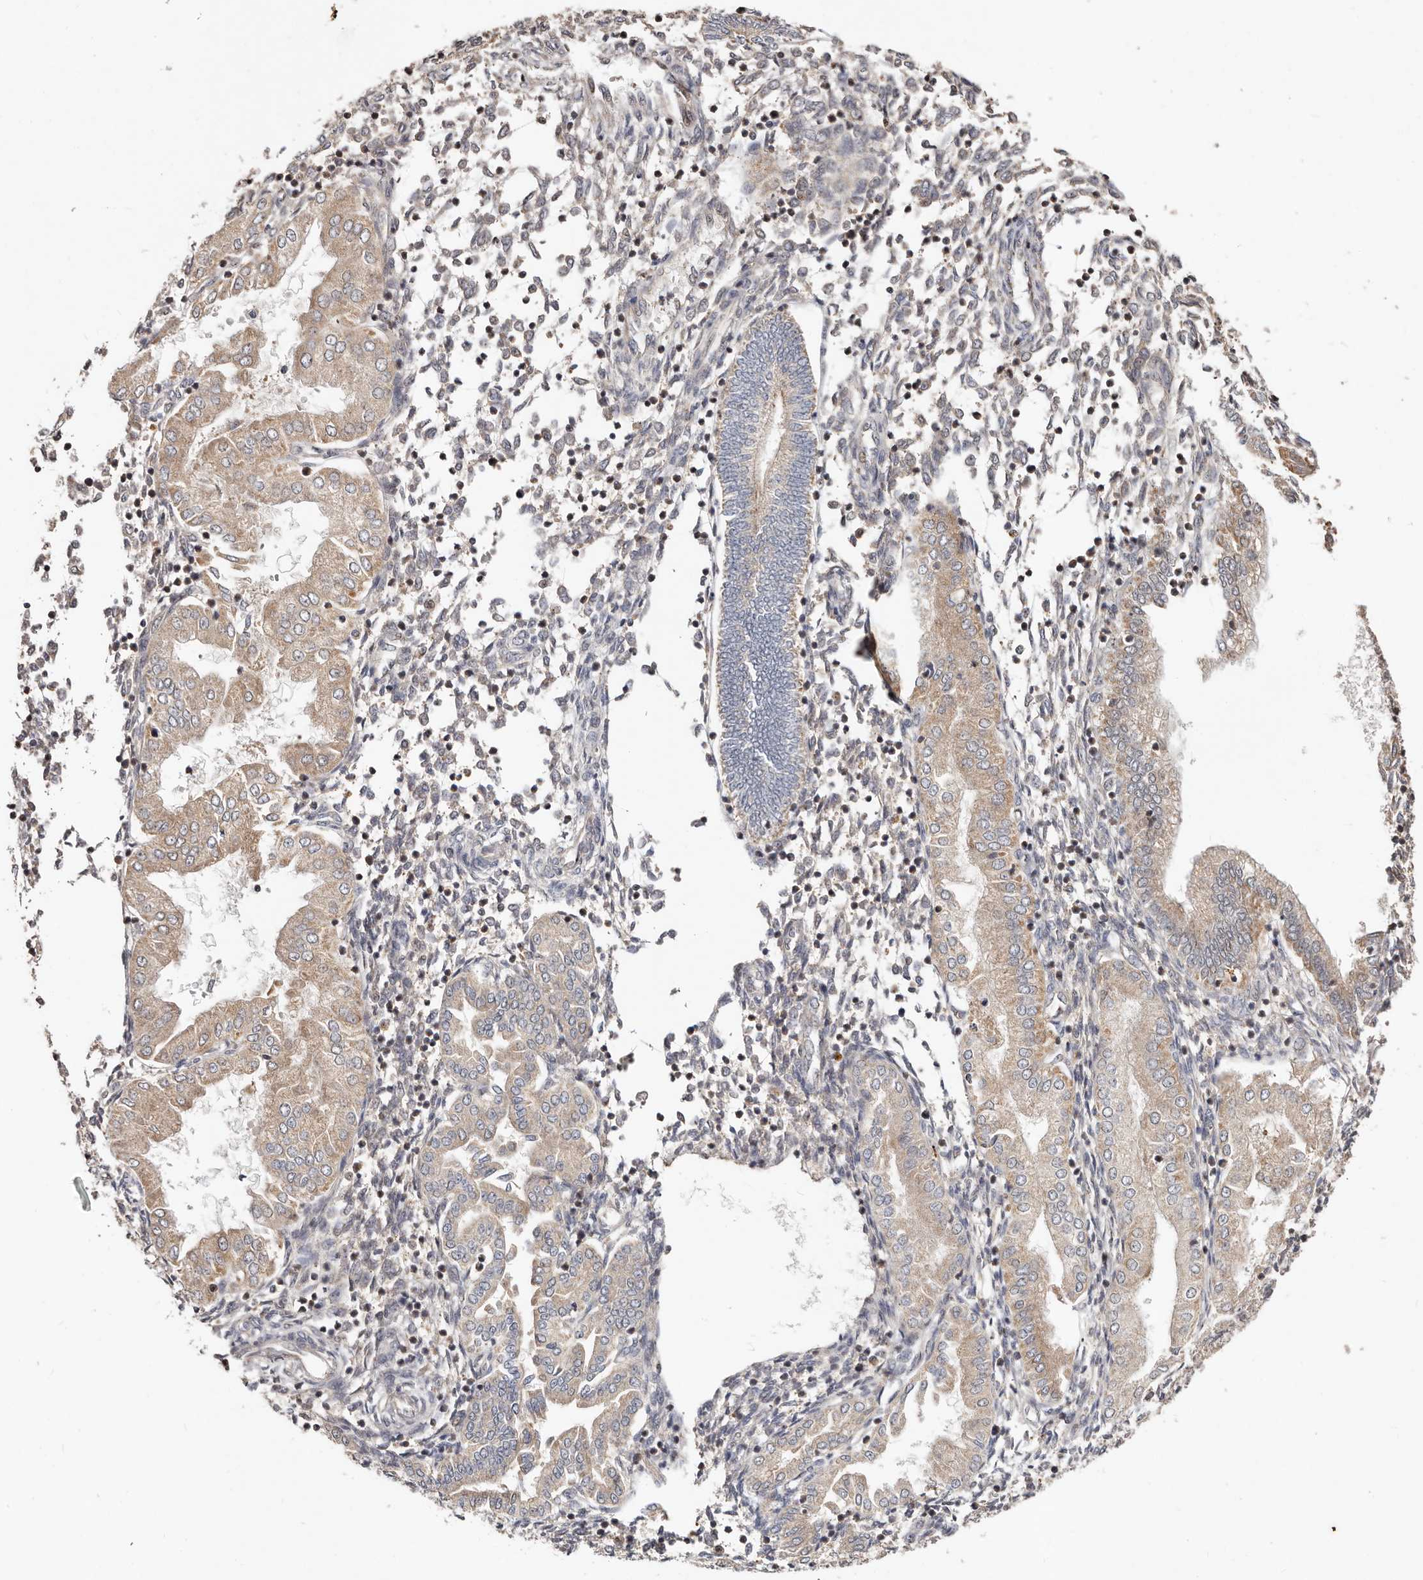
{"staining": {"intensity": "moderate", "quantity": "<25%", "location": "cytoplasmic/membranous"}, "tissue": "endometrium", "cell_type": "Cells in endometrial stroma", "image_type": "normal", "snomed": [{"axis": "morphology", "description": "Normal tissue, NOS"}, {"axis": "topography", "description": "Endometrium"}], "caption": "Endometrium stained with immunohistochemistry exhibits moderate cytoplasmic/membranous expression in about <25% of cells in endometrial stroma. Immunohistochemistry (ihc) stains the protein of interest in brown and the nuclei are stained blue.", "gene": "USP33", "patient": {"sex": "female", "age": 53}}